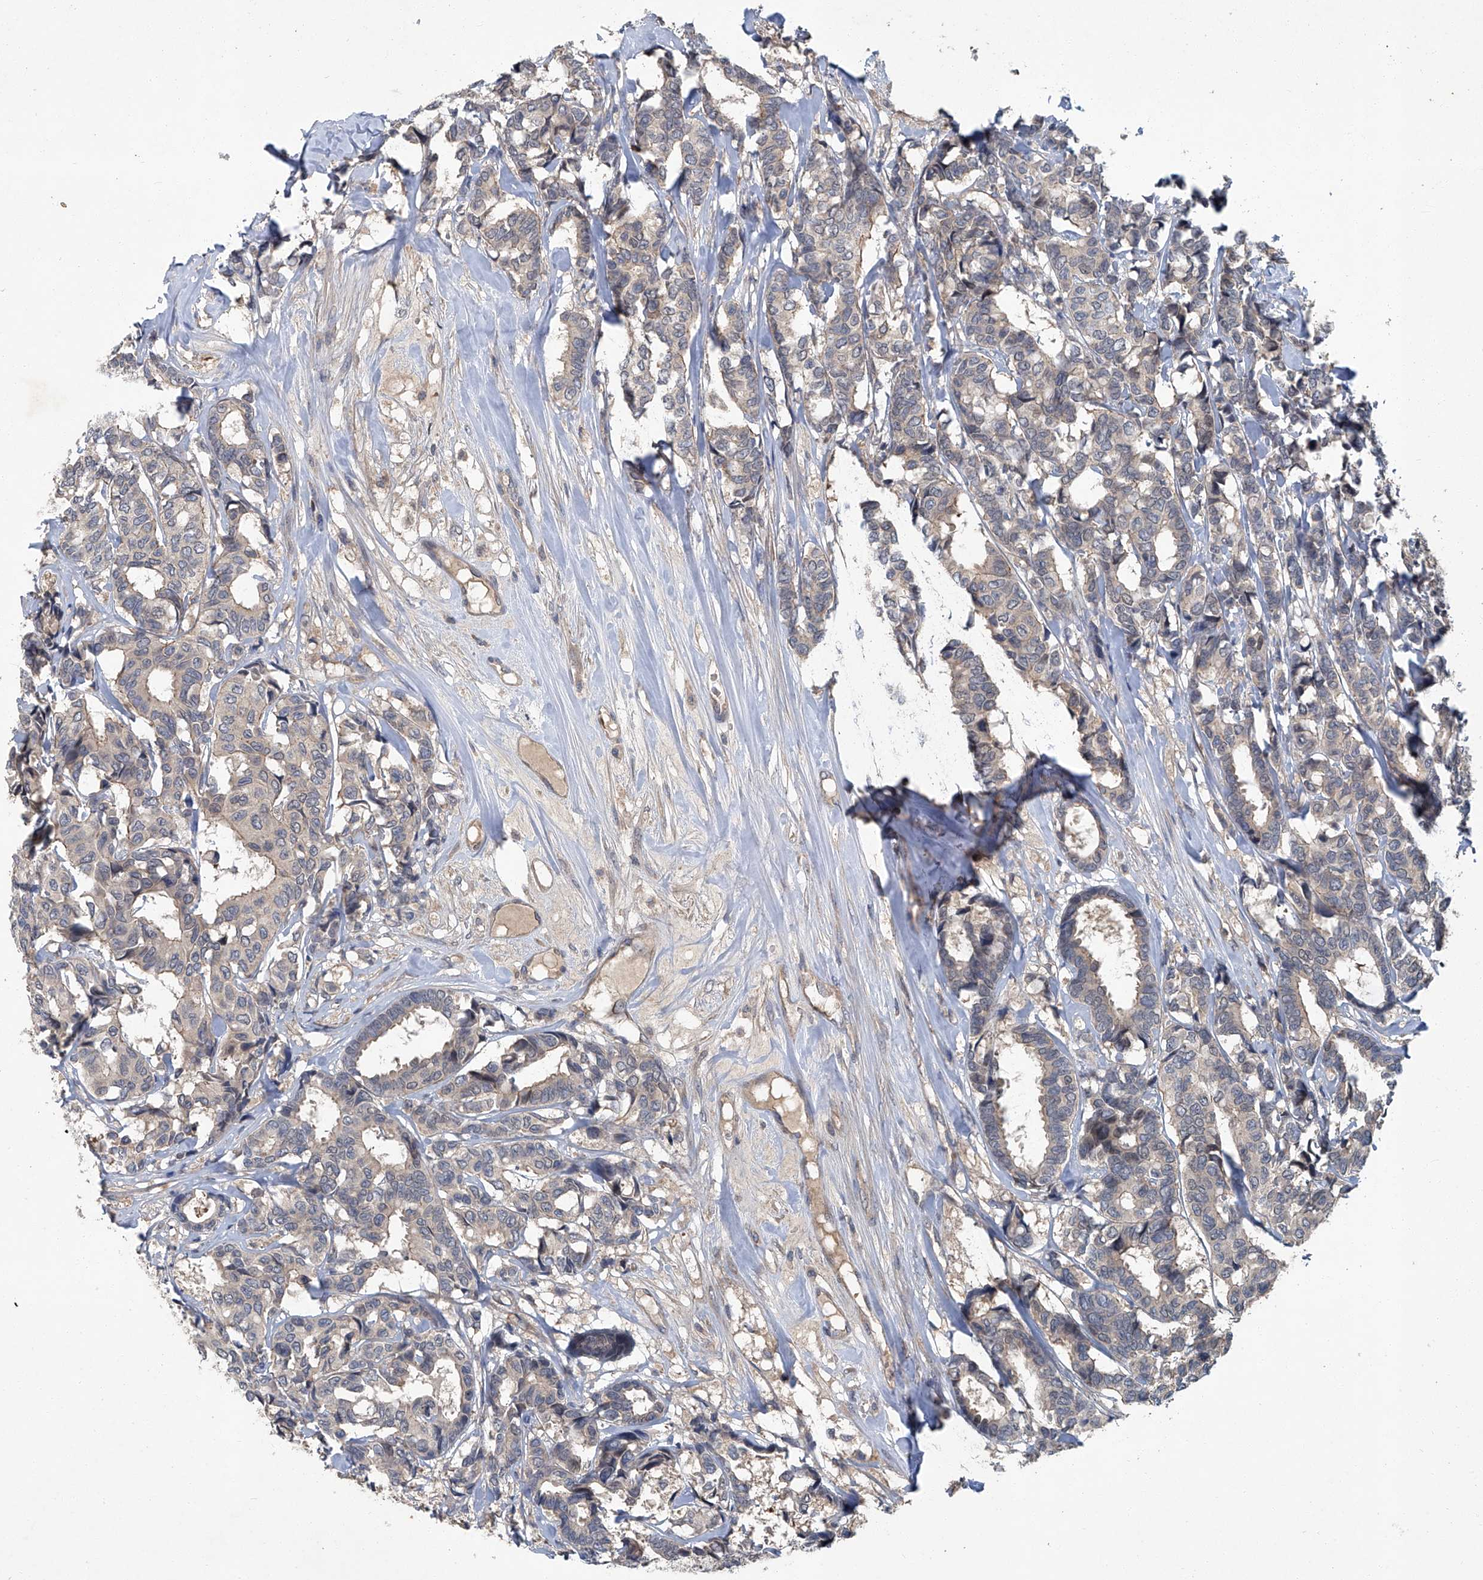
{"staining": {"intensity": "negative", "quantity": "none", "location": "none"}, "tissue": "breast cancer", "cell_type": "Tumor cells", "image_type": "cancer", "snomed": [{"axis": "morphology", "description": "Duct carcinoma"}, {"axis": "topography", "description": "Breast"}], "caption": "IHC micrograph of breast infiltrating ductal carcinoma stained for a protein (brown), which exhibits no positivity in tumor cells.", "gene": "ANKRD34A", "patient": {"sex": "female", "age": 87}}